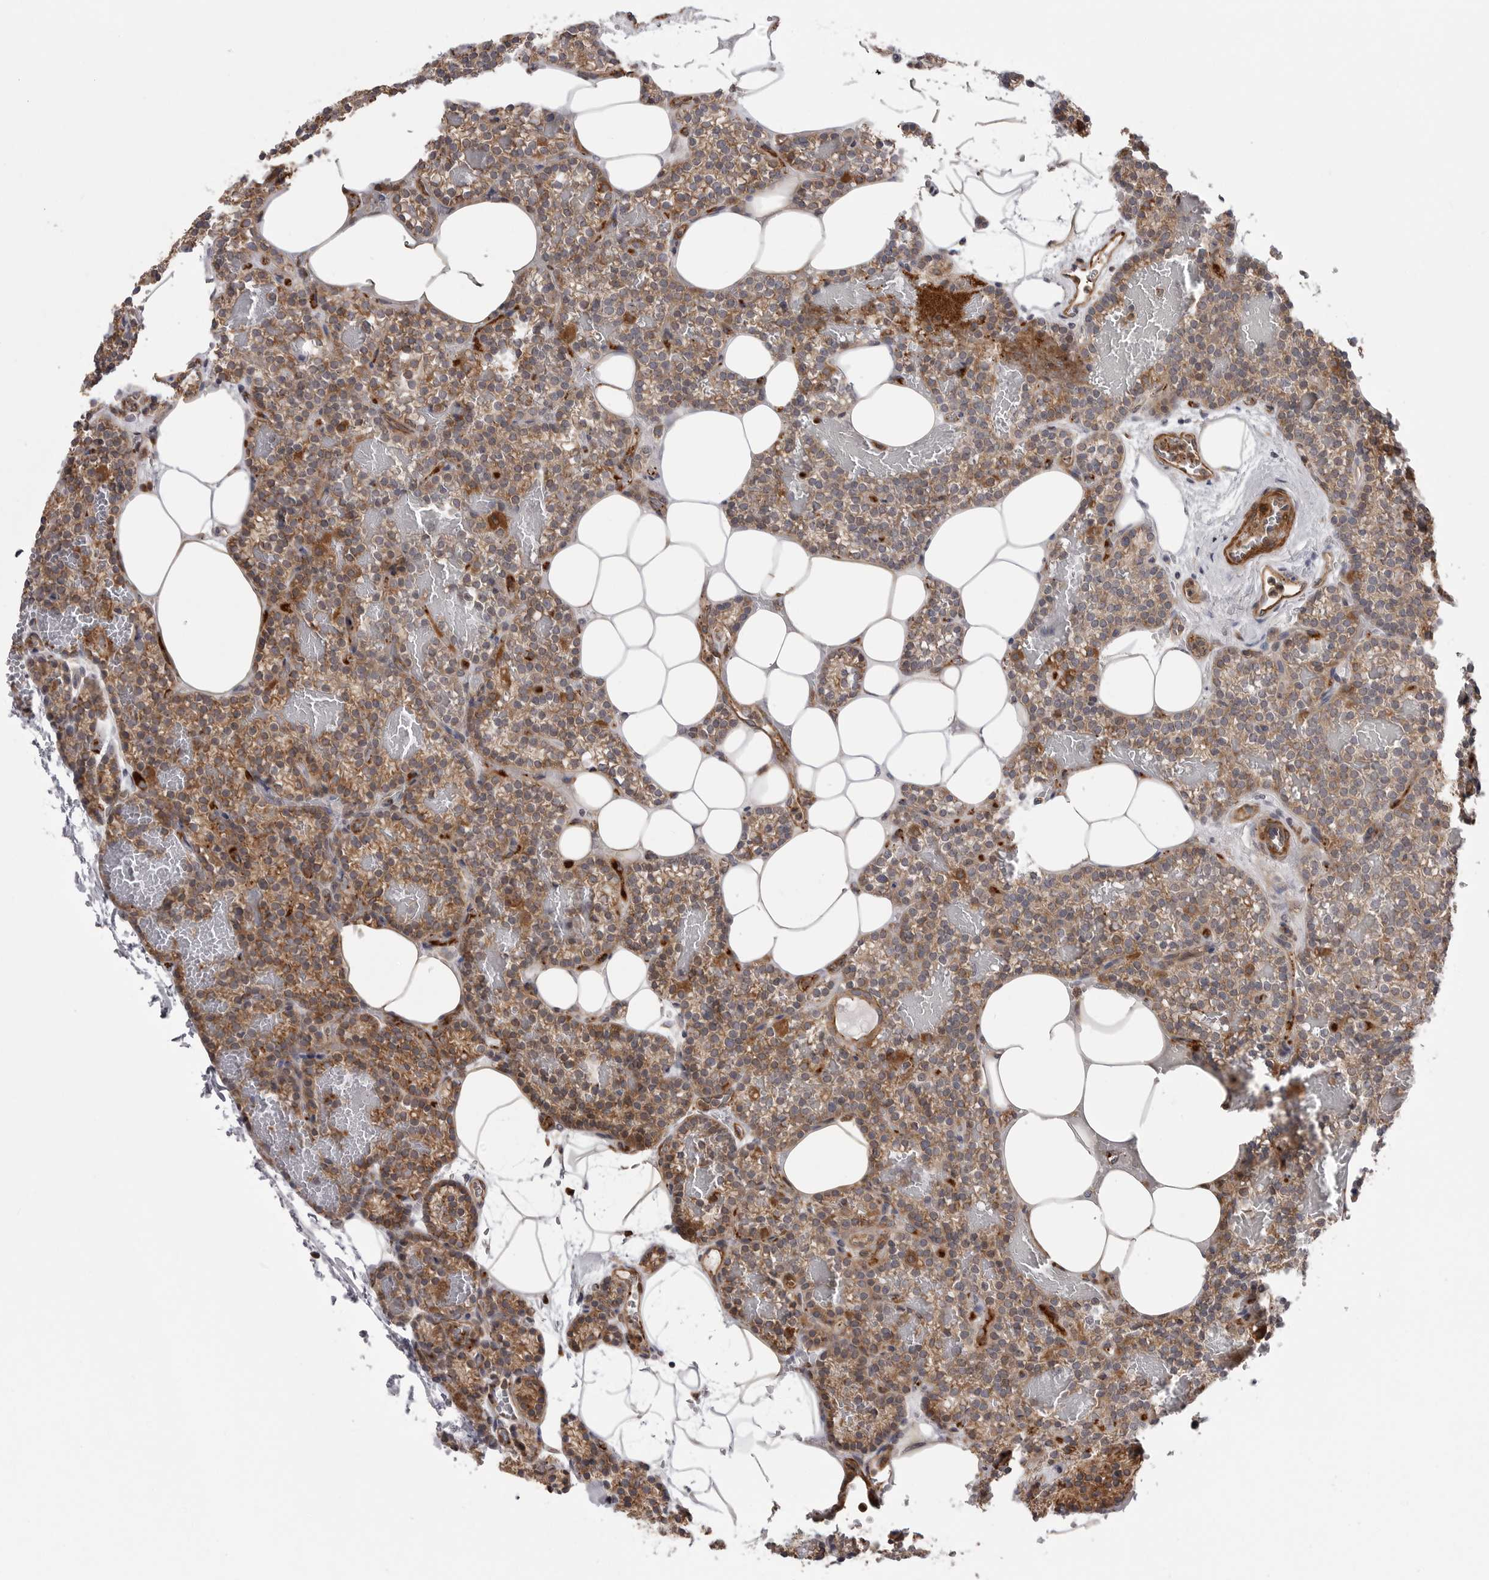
{"staining": {"intensity": "moderate", "quantity": ">75%", "location": "cytoplasmic/membranous"}, "tissue": "parathyroid gland", "cell_type": "Glandular cells", "image_type": "normal", "snomed": [{"axis": "morphology", "description": "Normal tissue, NOS"}, {"axis": "topography", "description": "Parathyroid gland"}], "caption": "This photomicrograph exhibits IHC staining of normal human parathyroid gland, with medium moderate cytoplasmic/membranous positivity in approximately >75% of glandular cells.", "gene": "SCP2", "patient": {"sex": "male", "age": 58}}